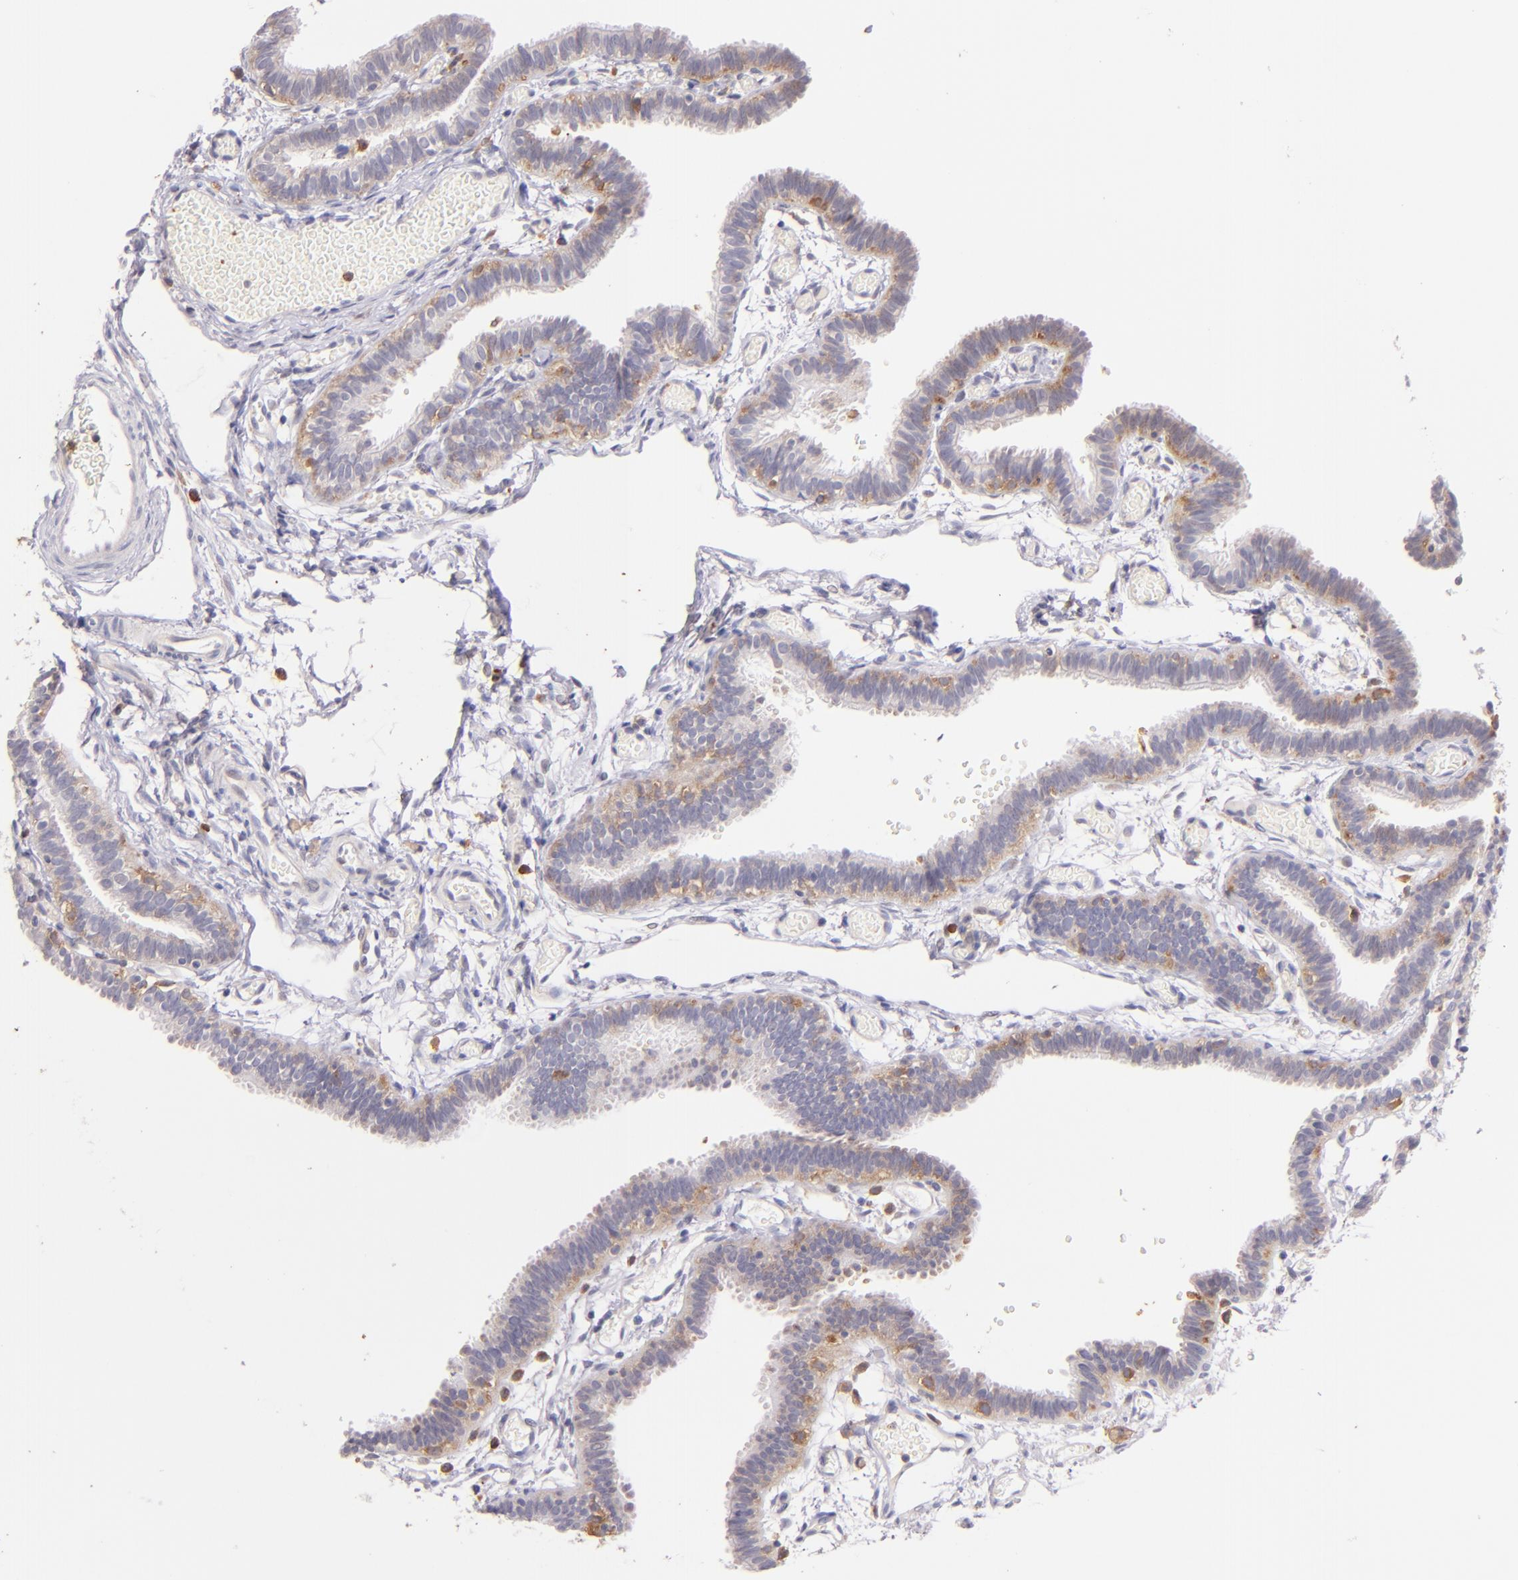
{"staining": {"intensity": "weak", "quantity": ">75%", "location": "cytoplasmic/membranous"}, "tissue": "fallopian tube", "cell_type": "Glandular cells", "image_type": "normal", "snomed": [{"axis": "morphology", "description": "Normal tissue, NOS"}, {"axis": "topography", "description": "Fallopian tube"}], "caption": "Immunohistochemistry (IHC) (DAB) staining of normal human fallopian tube displays weak cytoplasmic/membranous protein staining in about >75% of glandular cells. The protein of interest is shown in brown color, while the nuclei are stained blue.", "gene": "BTK", "patient": {"sex": "female", "age": 29}}